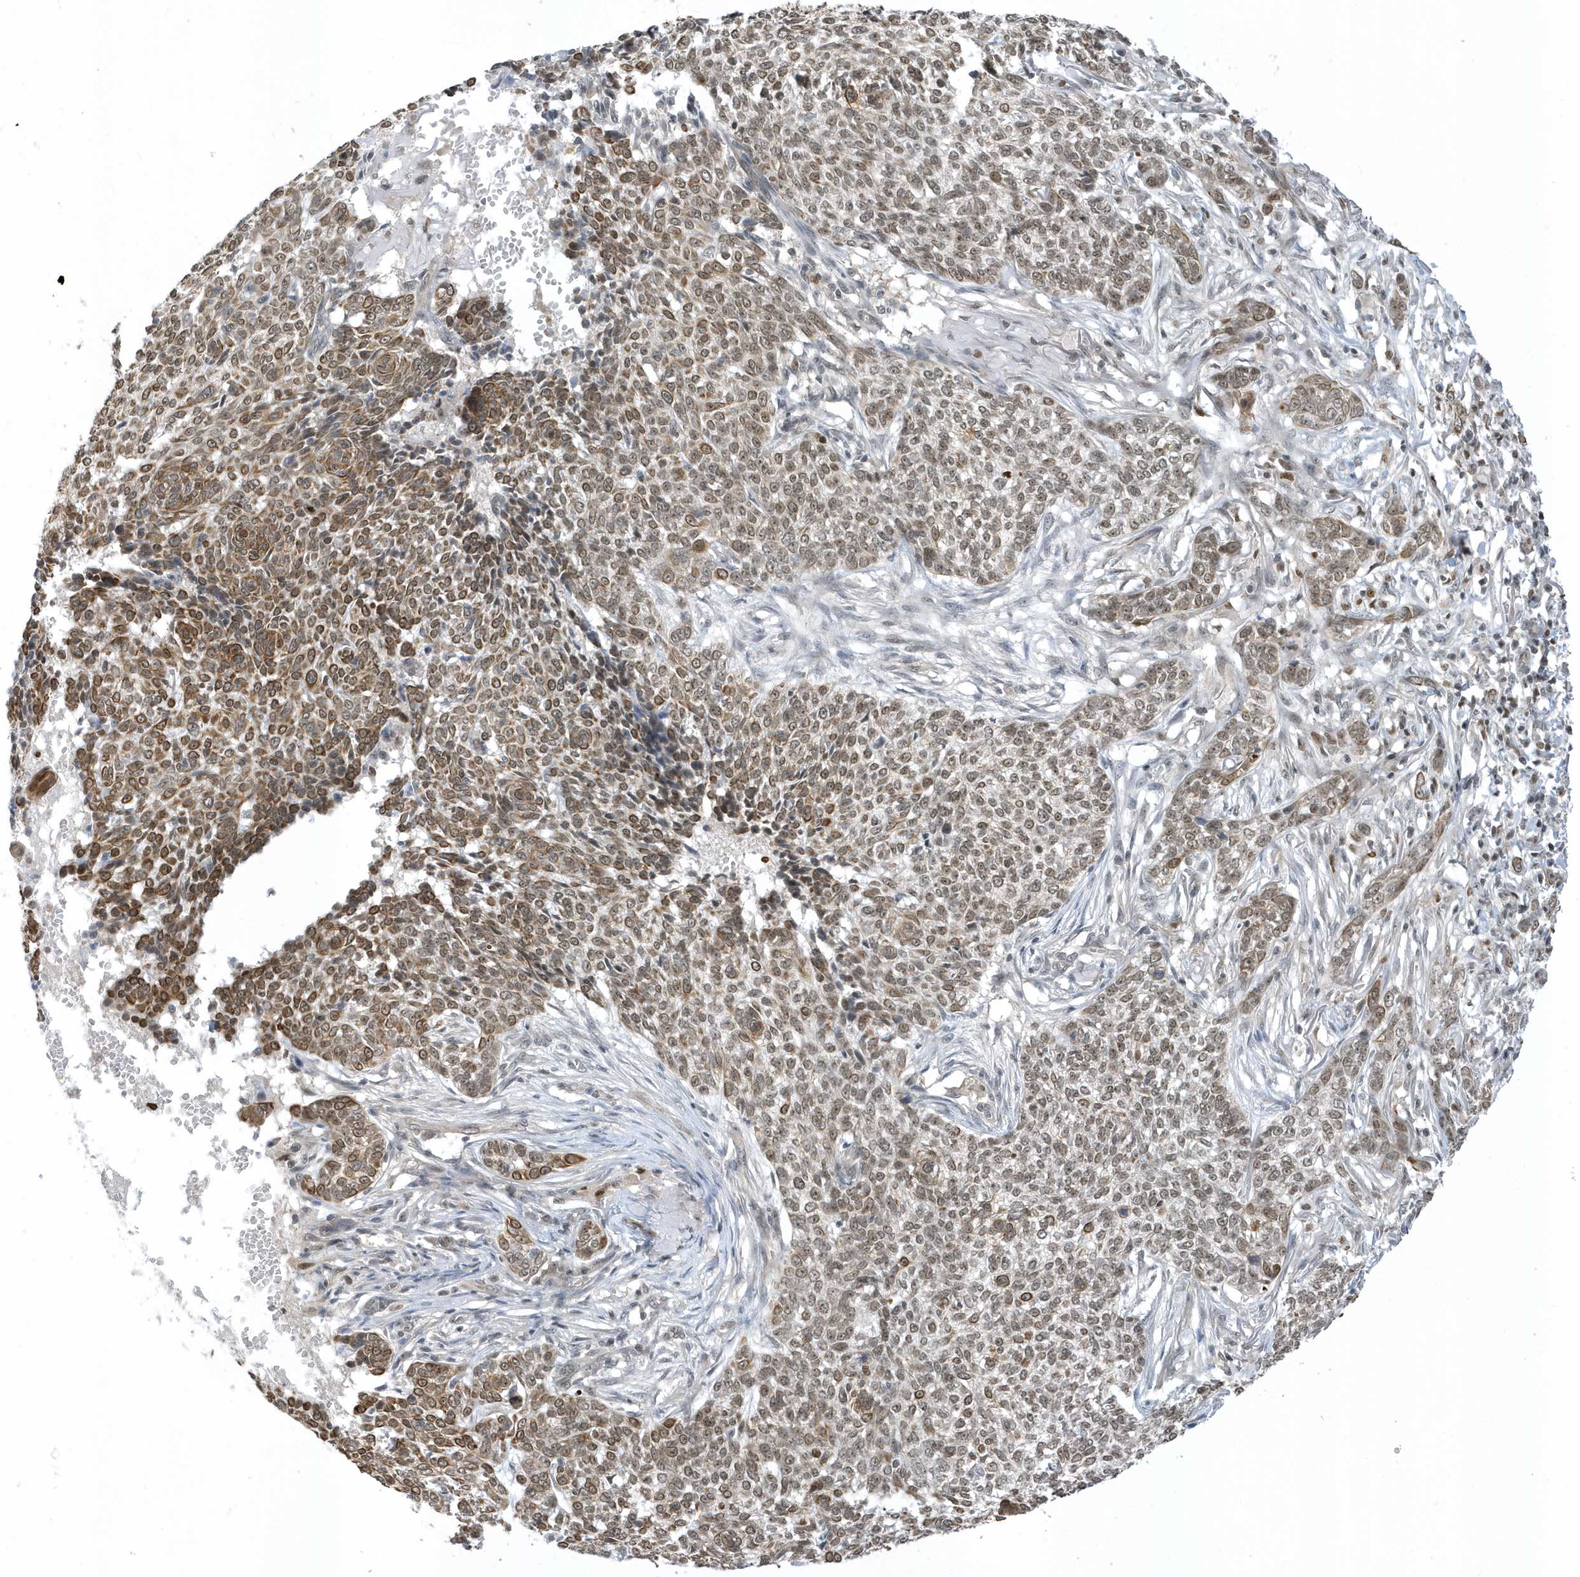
{"staining": {"intensity": "moderate", "quantity": ">75%", "location": "cytoplasmic/membranous,nuclear"}, "tissue": "skin cancer", "cell_type": "Tumor cells", "image_type": "cancer", "snomed": [{"axis": "morphology", "description": "Basal cell carcinoma"}, {"axis": "topography", "description": "Skin"}], "caption": "Moderate cytoplasmic/membranous and nuclear expression is seen in approximately >75% of tumor cells in skin basal cell carcinoma.", "gene": "ZNF740", "patient": {"sex": "male", "age": 85}}